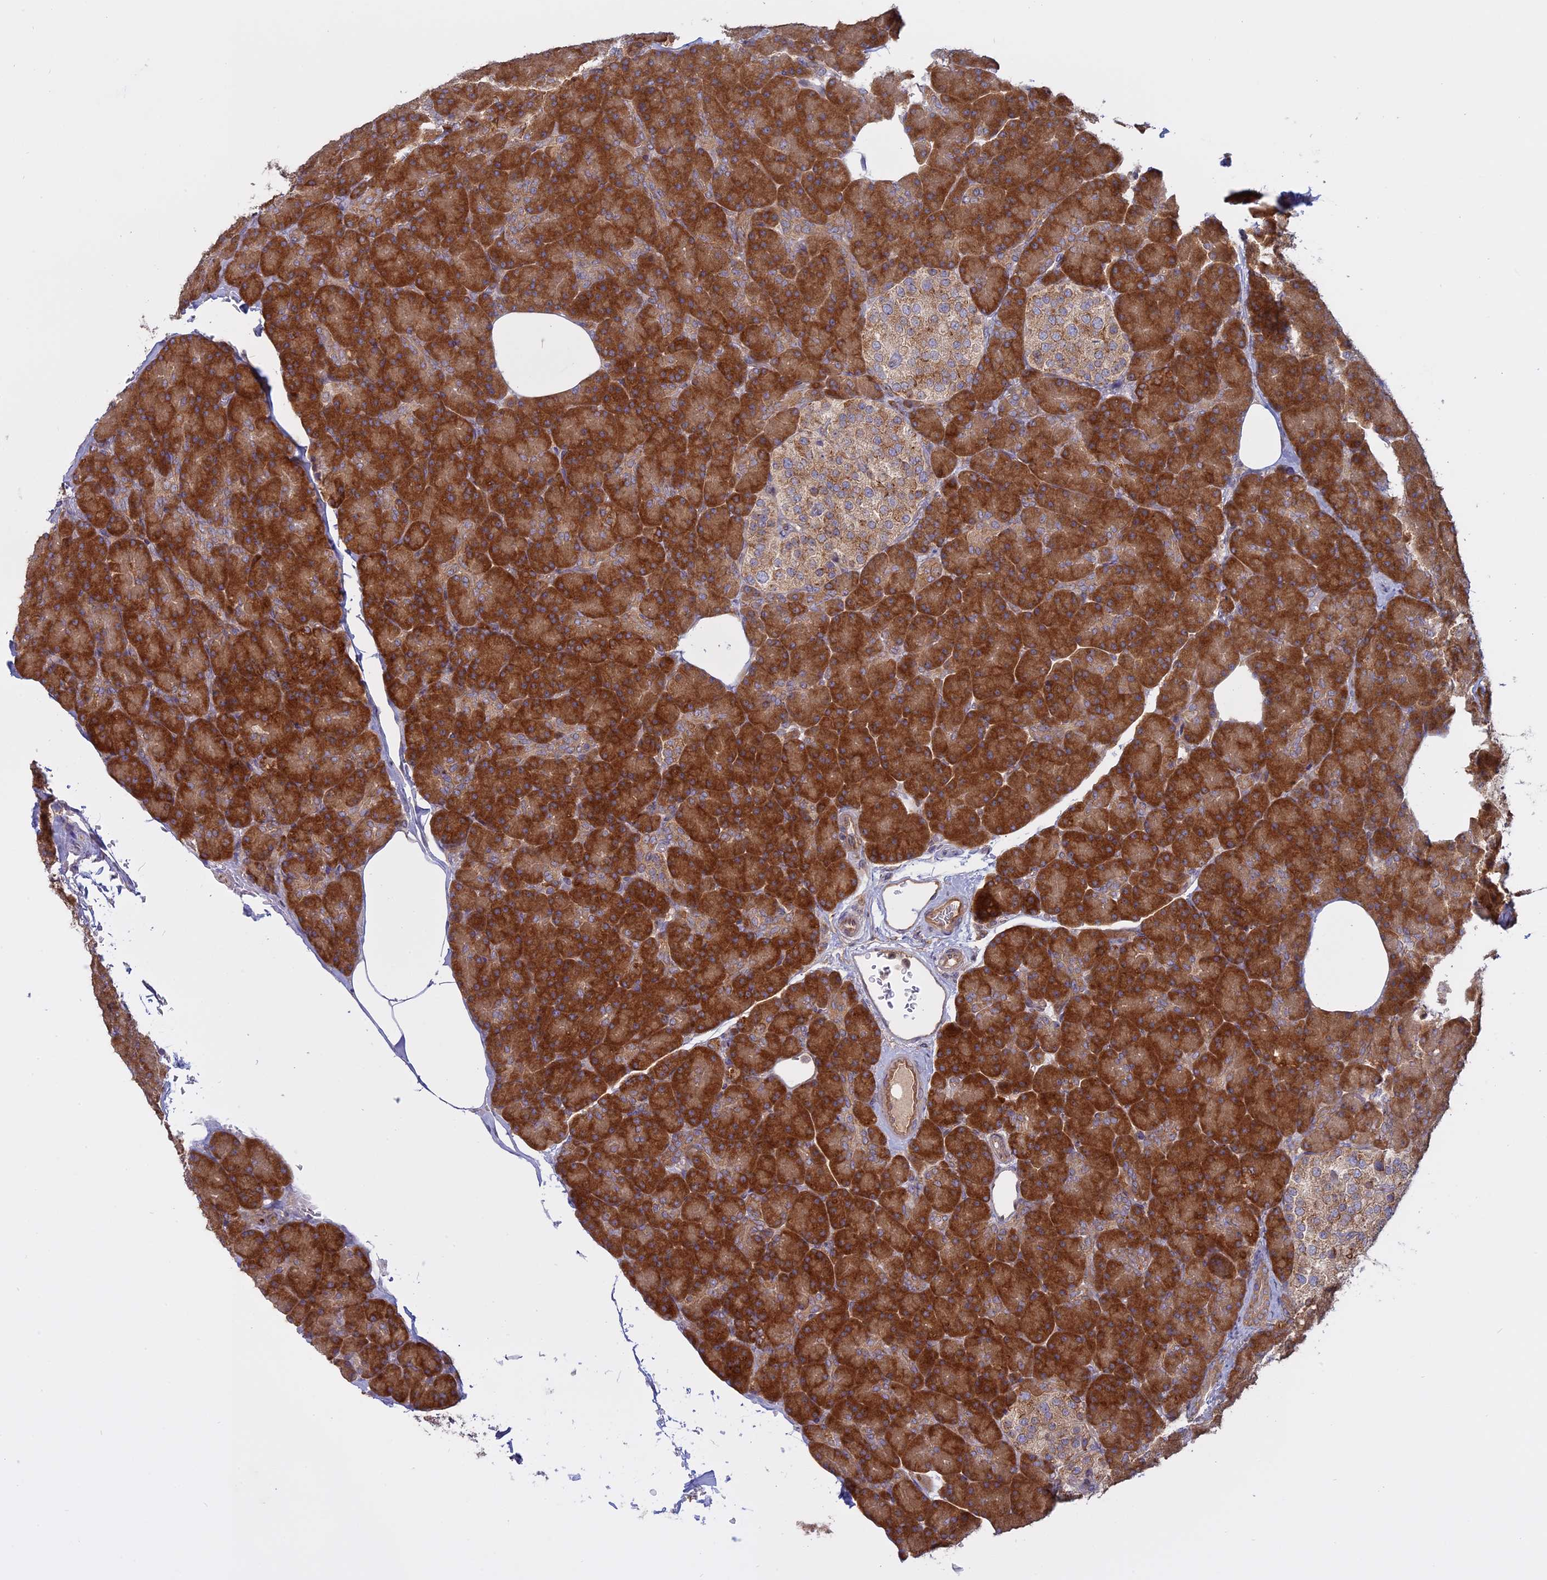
{"staining": {"intensity": "strong", "quantity": ">75%", "location": "cytoplasmic/membranous"}, "tissue": "pancreas", "cell_type": "Exocrine glandular cells", "image_type": "normal", "snomed": [{"axis": "morphology", "description": "Normal tissue, NOS"}, {"axis": "topography", "description": "Pancreas"}], "caption": "Pancreas stained with DAB (3,3'-diaminobenzidine) immunohistochemistry exhibits high levels of strong cytoplasmic/membranous positivity in about >75% of exocrine glandular cells.", "gene": "TMEM208", "patient": {"sex": "female", "age": 43}}